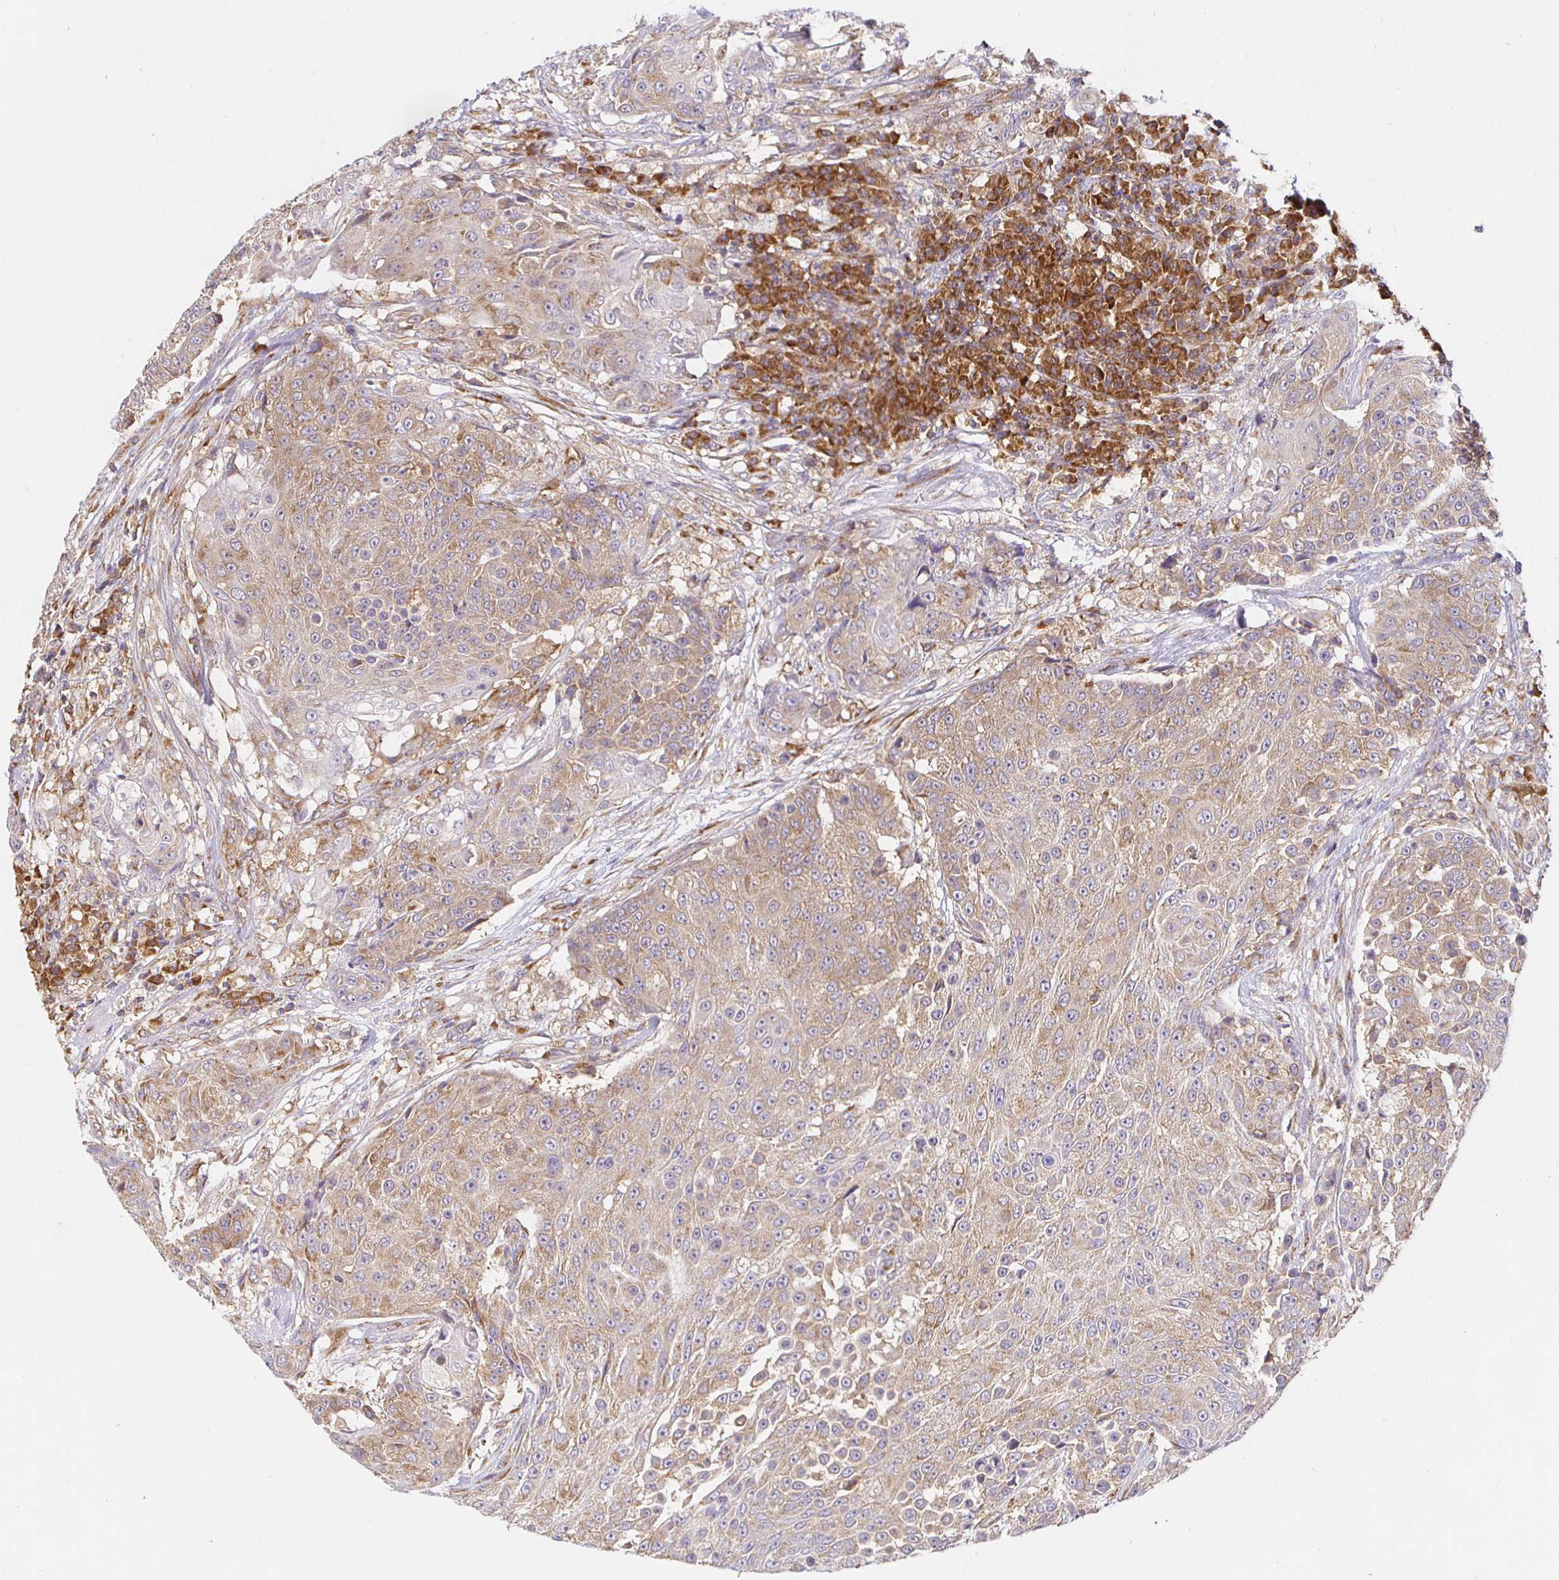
{"staining": {"intensity": "weak", "quantity": "25%-75%", "location": "cytoplasmic/membranous"}, "tissue": "urothelial cancer", "cell_type": "Tumor cells", "image_type": "cancer", "snomed": [{"axis": "morphology", "description": "Urothelial carcinoma, High grade"}, {"axis": "topography", "description": "Urinary bladder"}], "caption": "A brown stain highlights weak cytoplasmic/membranous staining of a protein in human high-grade urothelial carcinoma tumor cells.", "gene": "IRAK1", "patient": {"sex": "female", "age": 63}}